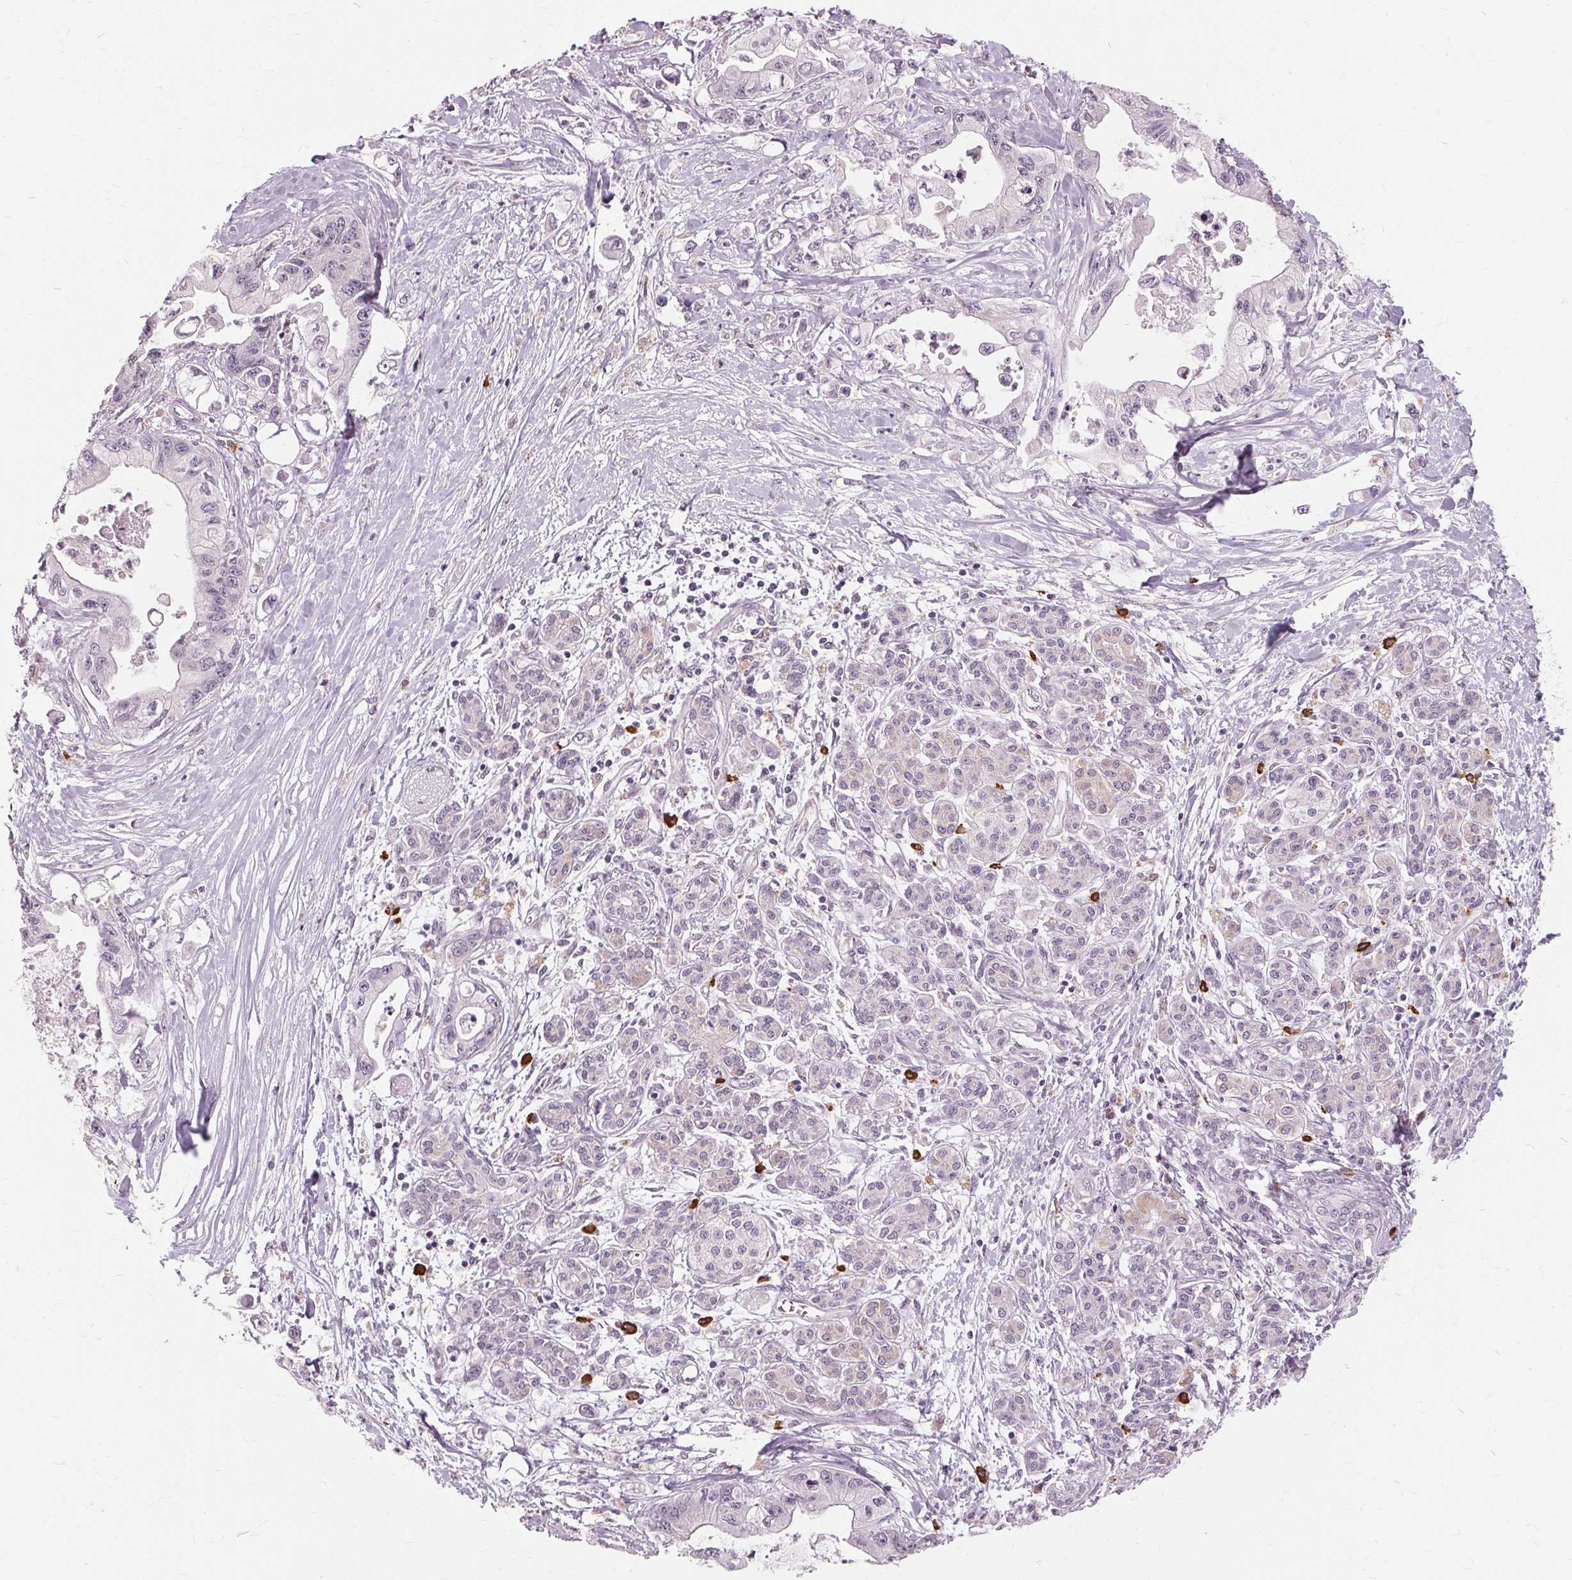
{"staining": {"intensity": "negative", "quantity": "none", "location": "none"}, "tissue": "pancreatic cancer", "cell_type": "Tumor cells", "image_type": "cancer", "snomed": [{"axis": "morphology", "description": "Adenocarcinoma, NOS"}, {"axis": "topography", "description": "Pancreas"}], "caption": "This is an immunohistochemistry (IHC) image of human pancreatic cancer (adenocarcinoma). There is no staining in tumor cells.", "gene": "SIGLEC6", "patient": {"sex": "male", "age": 61}}